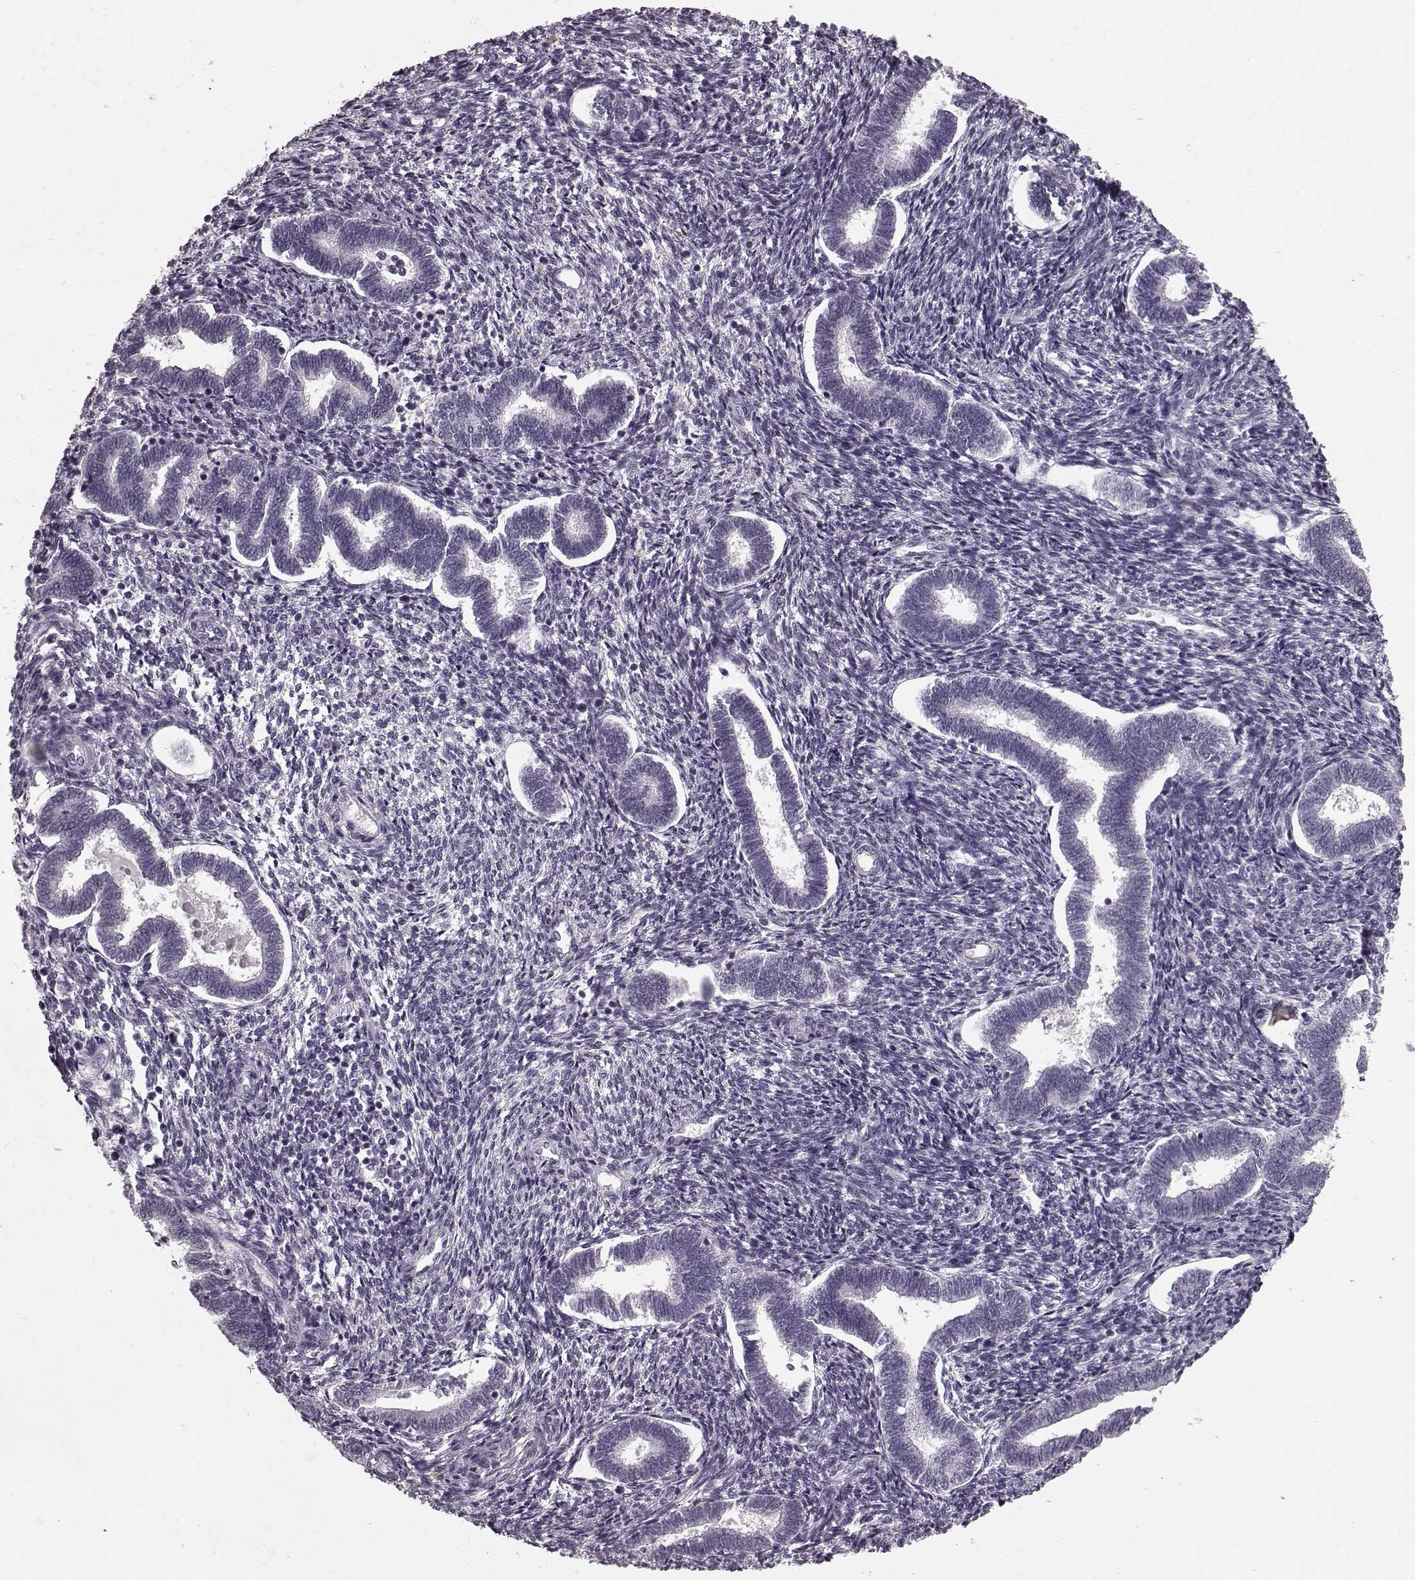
{"staining": {"intensity": "negative", "quantity": "none", "location": "none"}, "tissue": "endometrium", "cell_type": "Cells in endometrial stroma", "image_type": "normal", "snomed": [{"axis": "morphology", "description": "Normal tissue, NOS"}, {"axis": "topography", "description": "Endometrium"}], "caption": "An immunohistochemistry image of unremarkable endometrium is shown. There is no staining in cells in endometrial stroma of endometrium.", "gene": "CST7", "patient": {"sex": "female", "age": 42}}